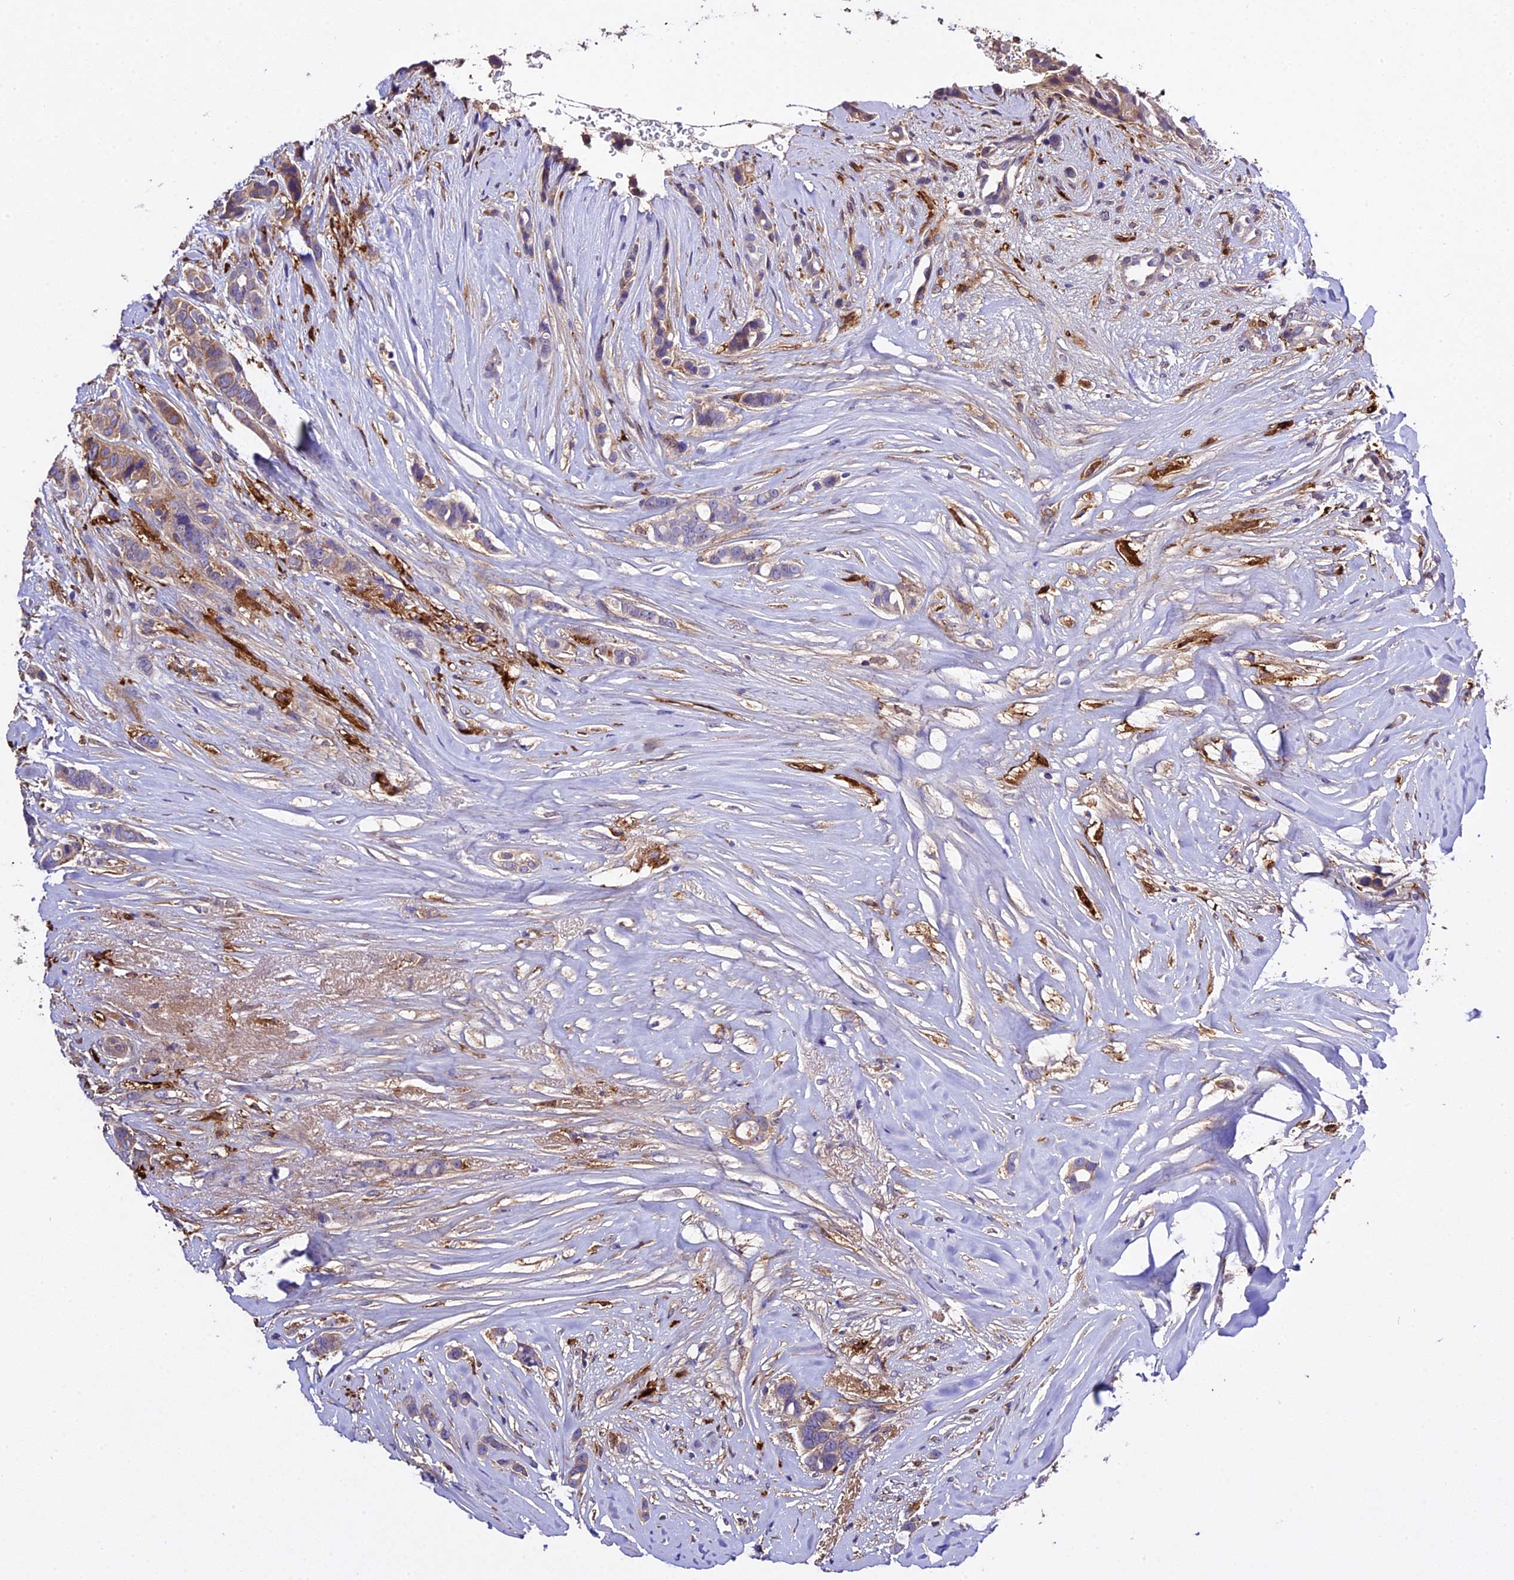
{"staining": {"intensity": "weak", "quantity": ">75%", "location": "cytoplasmic/membranous"}, "tissue": "breast cancer", "cell_type": "Tumor cells", "image_type": "cancer", "snomed": [{"axis": "morphology", "description": "Lobular carcinoma"}, {"axis": "topography", "description": "Breast"}], "caption": "Immunohistochemistry (IHC) of lobular carcinoma (breast) exhibits low levels of weak cytoplasmic/membranous staining in about >75% of tumor cells.", "gene": "CILP2", "patient": {"sex": "female", "age": 51}}